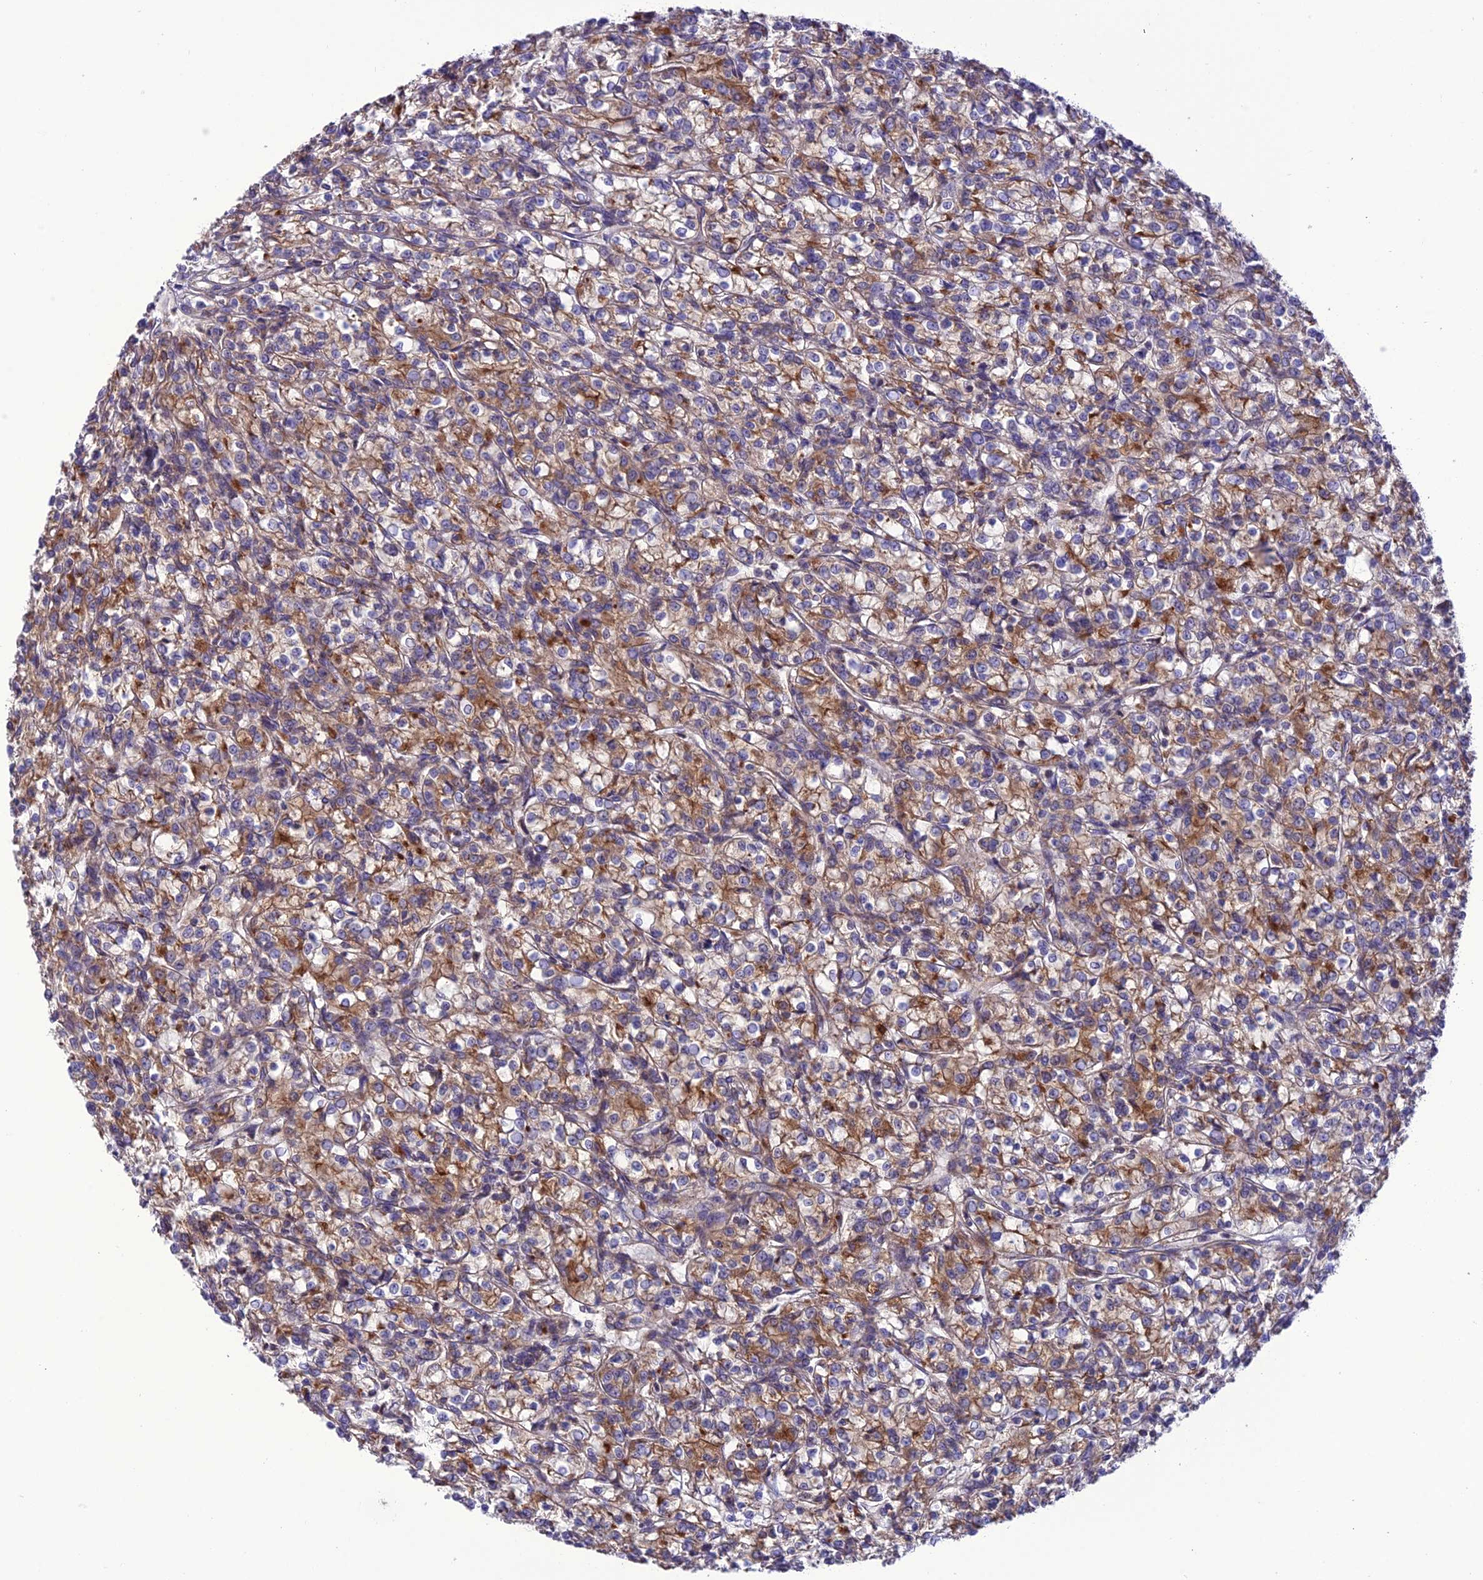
{"staining": {"intensity": "strong", "quantity": "25%-75%", "location": "cytoplasmic/membranous"}, "tissue": "renal cancer", "cell_type": "Tumor cells", "image_type": "cancer", "snomed": [{"axis": "morphology", "description": "Adenocarcinoma, NOS"}, {"axis": "topography", "description": "Kidney"}], "caption": "Tumor cells display strong cytoplasmic/membranous positivity in about 25%-75% of cells in adenocarcinoma (renal). (brown staining indicates protein expression, while blue staining denotes nuclei).", "gene": "PPIL3", "patient": {"sex": "female", "age": 59}}